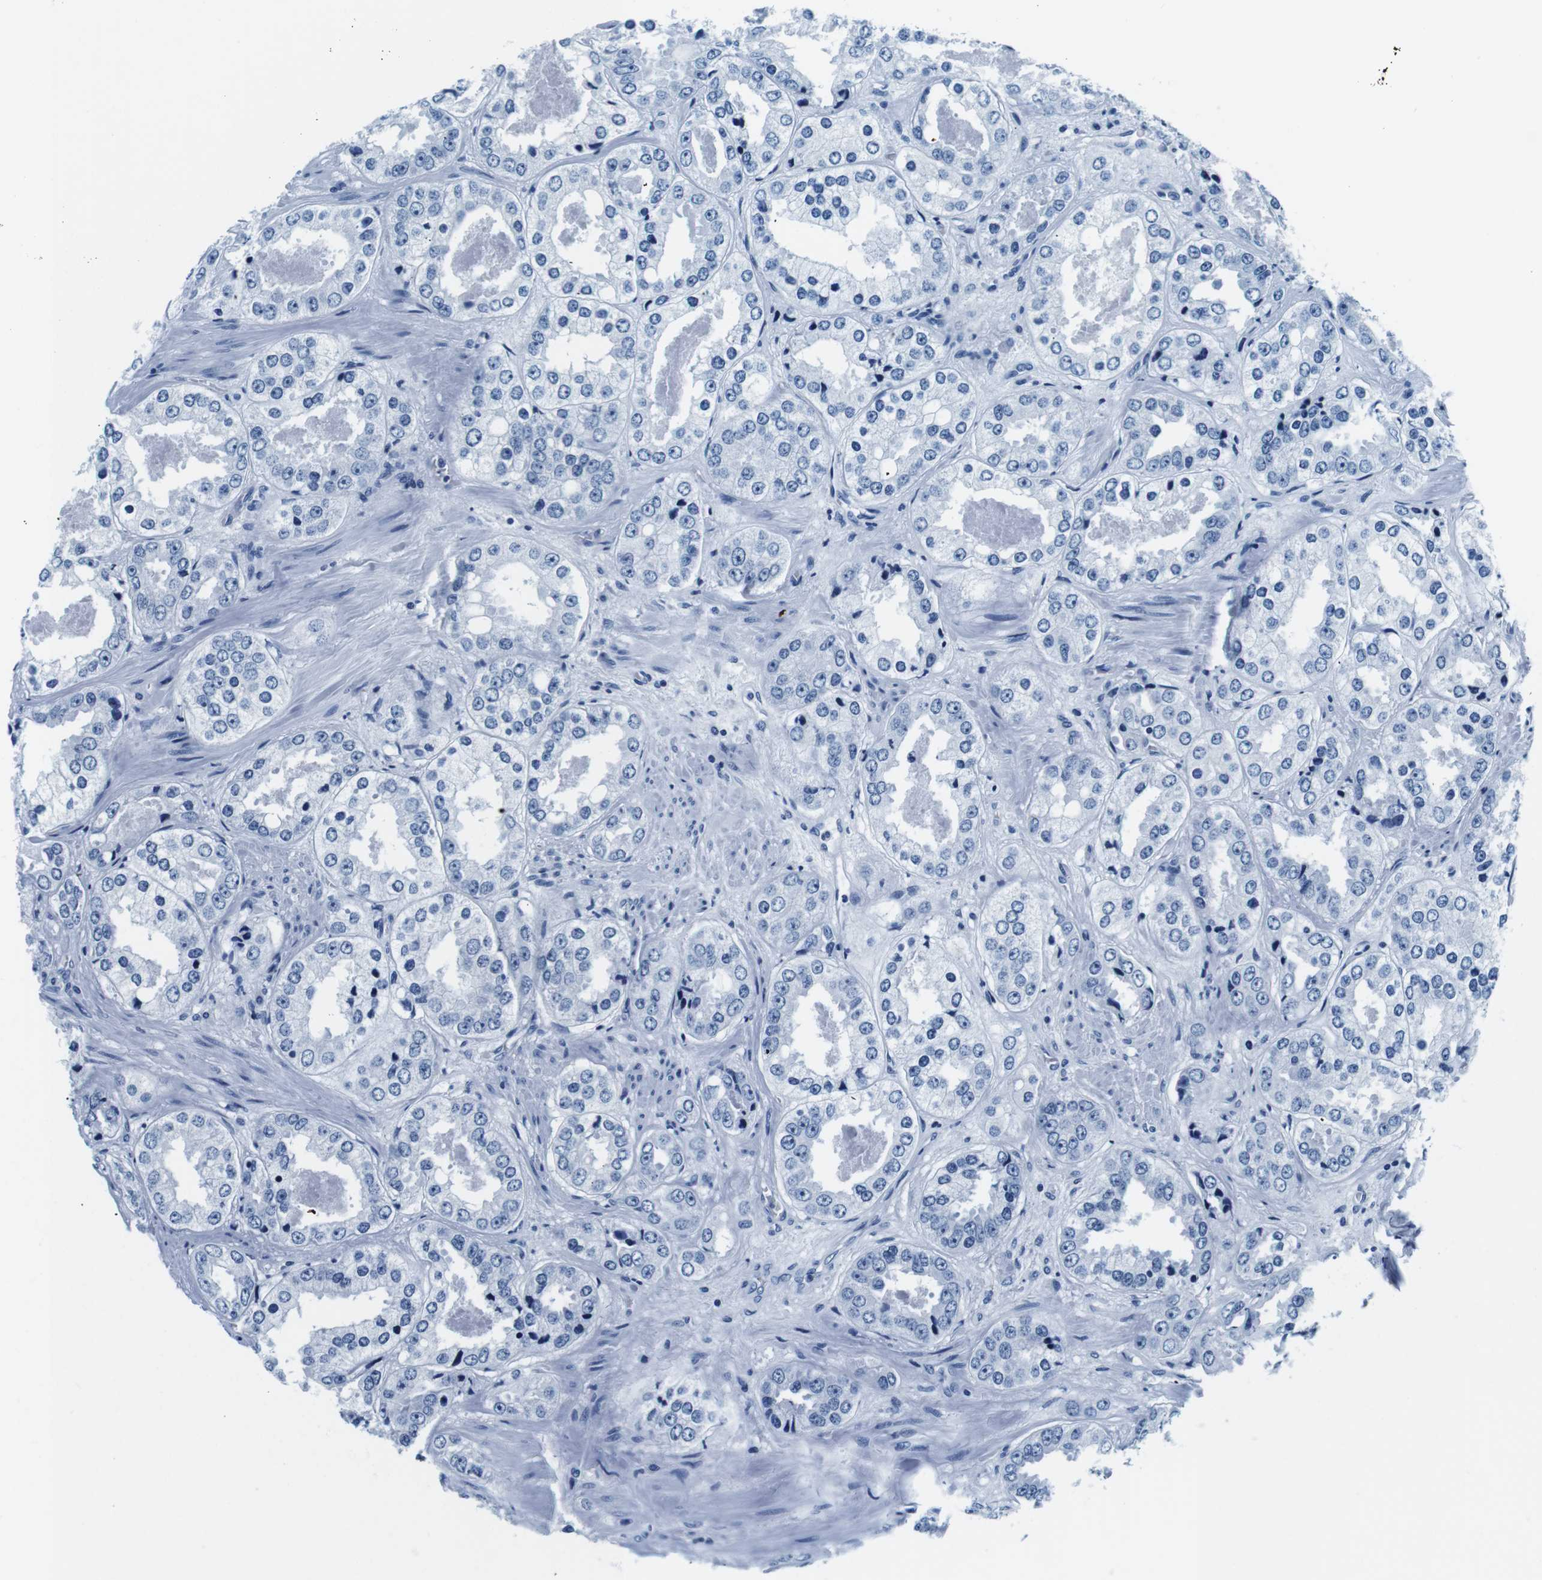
{"staining": {"intensity": "negative", "quantity": "none", "location": "none"}, "tissue": "prostate cancer", "cell_type": "Tumor cells", "image_type": "cancer", "snomed": [{"axis": "morphology", "description": "Adenocarcinoma, High grade"}, {"axis": "topography", "description": "Prostate"}], "caption": "High power microscopy photomicrograph of an immunohistochemistry micrograph of prostate cancer, revealing no significant expression in tumor cells.", "gene": "ELANE", "patient": {"sex": "male", "age": 61}}